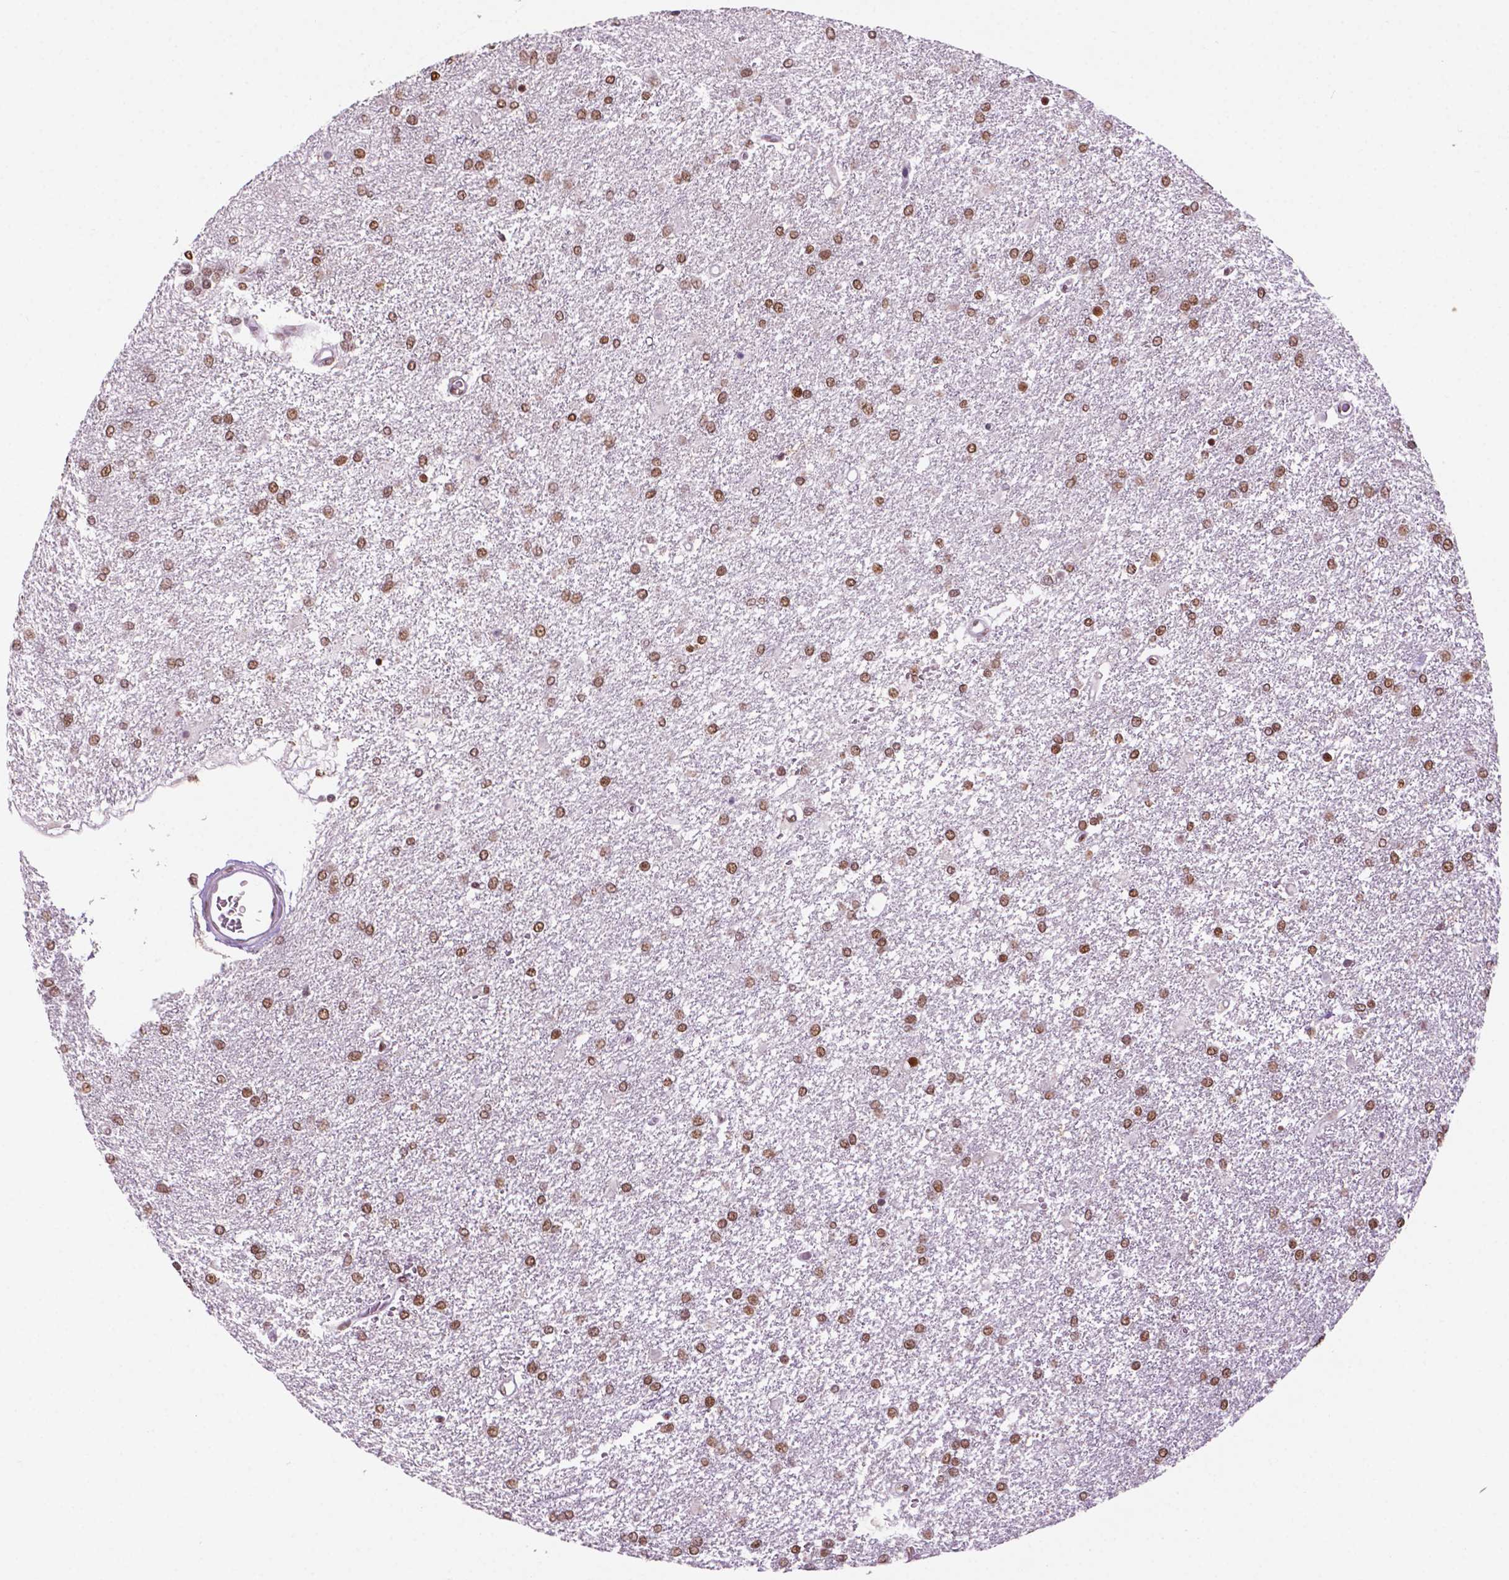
{"staining": {"intensity": "weak", "quantity": ">75%", "location": "nuclear"}, "tissue": "glioma", "cell_type": "Tumor cells", "image_type": "cancer", "snomed": [{"axis": "morphology", "description": "Glioma, malignant, High grade"}, {"axis": "topography", "description": "Brain"}], "caption": "Protein analysis of high-grade glioma (malignant) tissue shows weak nuclear expression in about >75% of tumor cells.", "gene": "MLH1", "patient": {"sex": "female", "age": 61}}